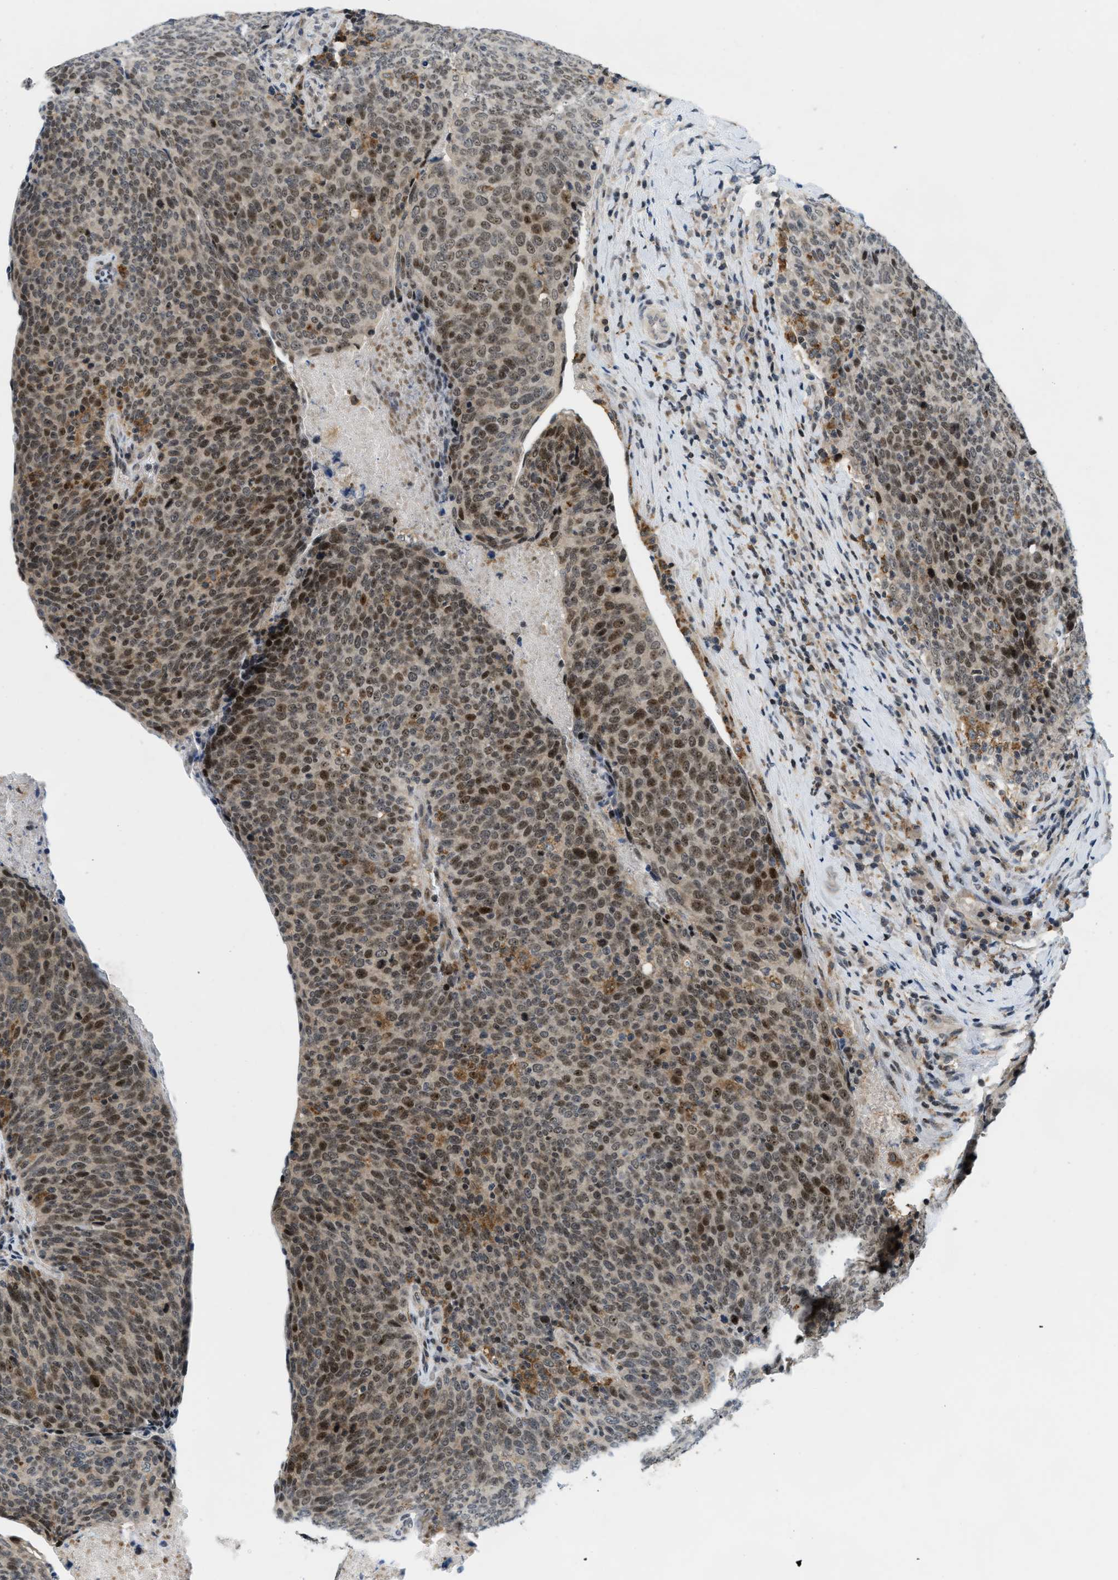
{"staining": {"intensity": "moderate", "quantity": ">75%", "location": "nuclear"}, "tissue": "head and neck cancer", "cell_type": "Tumor cells", "image_type": "cancer", "snomed": [{"axis": "morphology", "description": "Squamous cell carcinoma, NOS"}, {"axis": "morphology", "description": "Squamous cell carcinoma, metastatic, NOS"}, {"axis": "topography", "description": "Lymph node"}, {"axis": "topography", "description": "Head-Neck"}], "caption": "Head and neck cancer tissue reveals moderate nuclear positivity in approximately >75% of tumor cells", "gene": "ING1", "patient": {"sex": "male", "age": 62}}